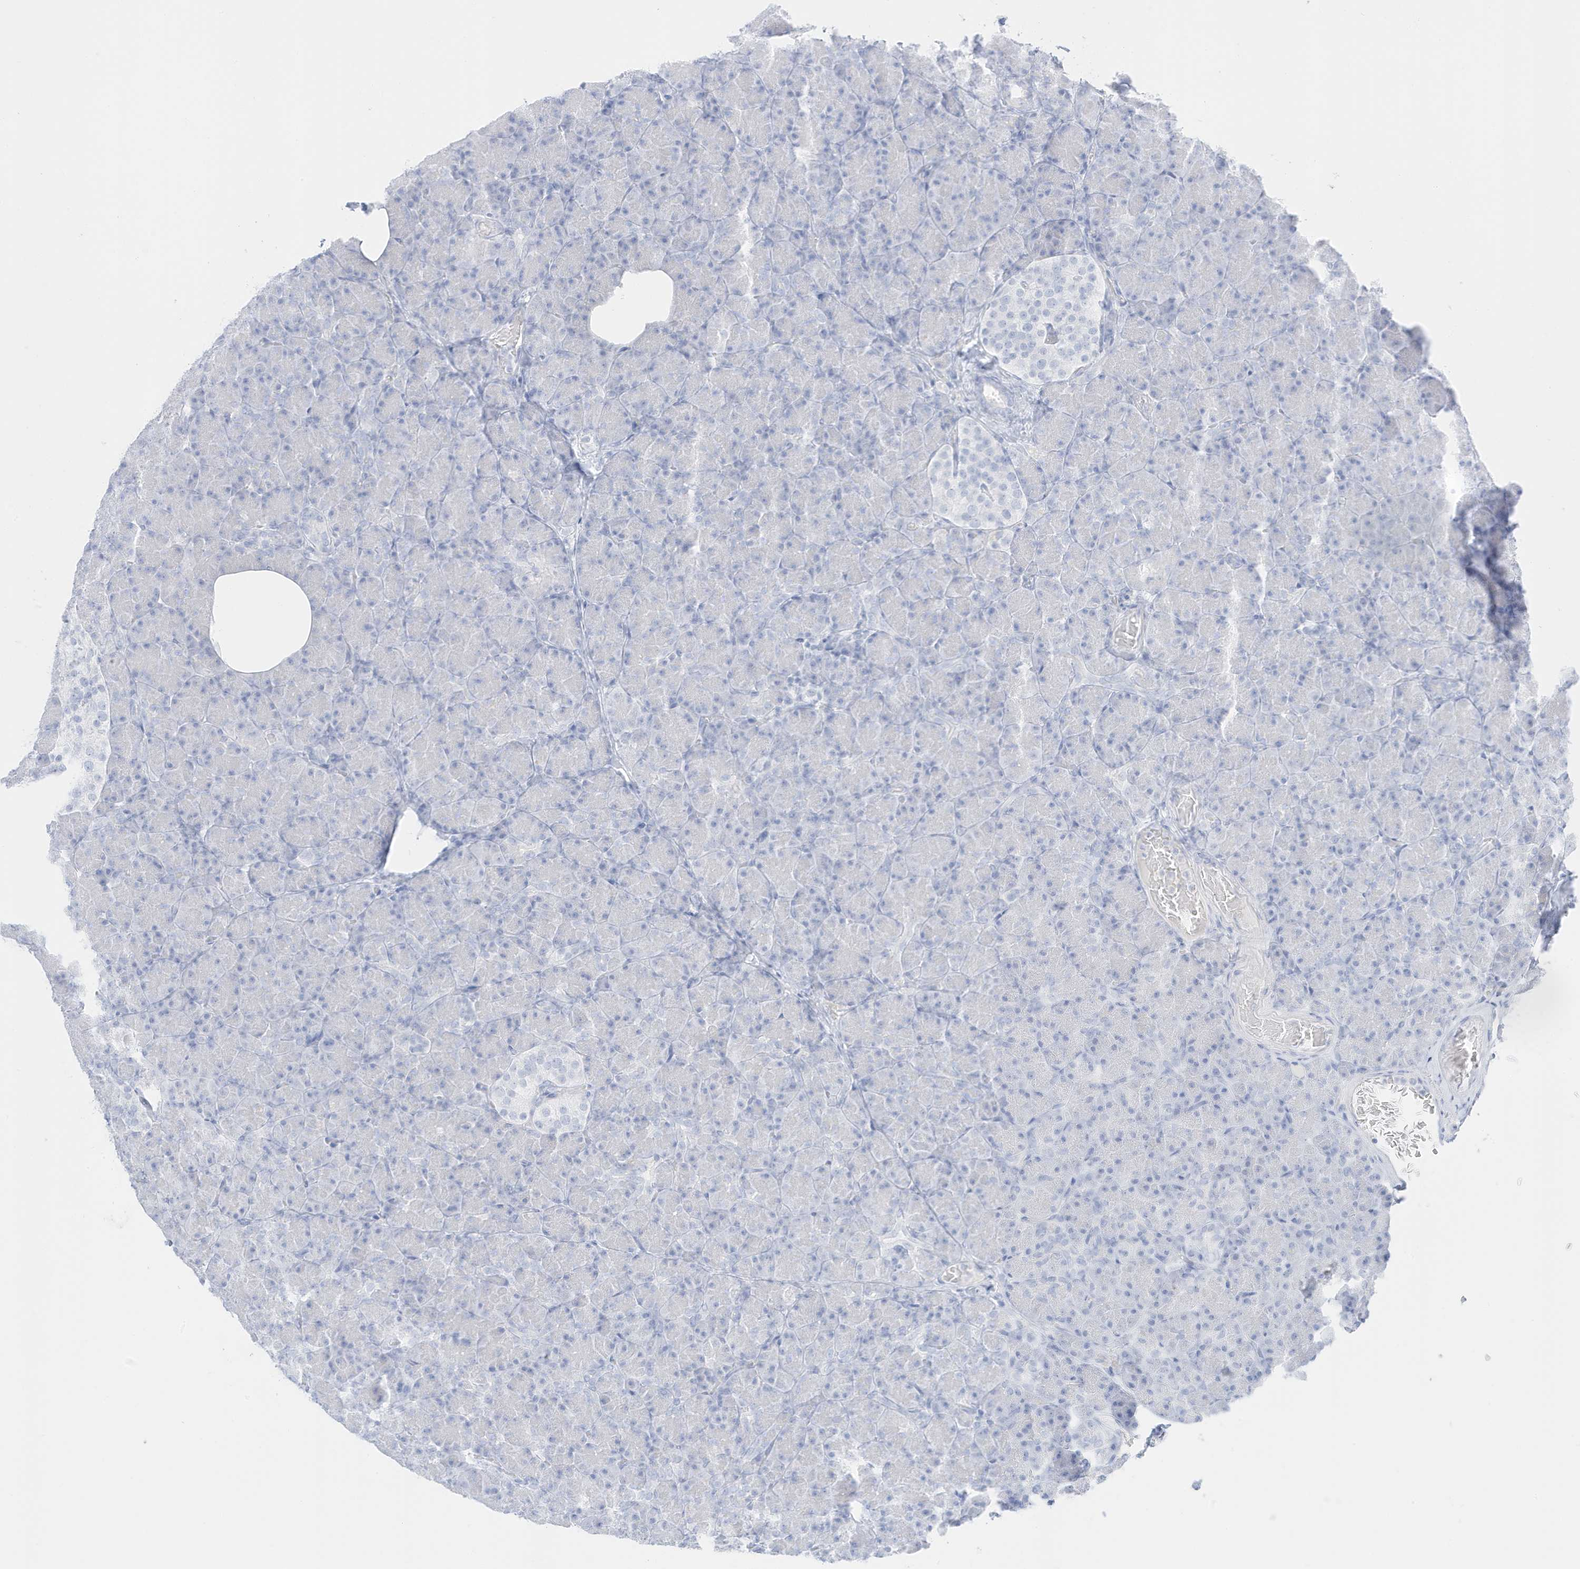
{"staining": {"intensity": "negative", "quantity": "none", "location": "none"}, "tissue": "pancreas", "cell_type": "Exocrine glandular cells", "image_type": "normal", "snomed": [{"axis": "morphology", "description": "Normal tissue, NOS"}, {"axis": "topography", "description": "Pancreas"}], "caption": "A photomicrograph of pancreas stained for a protein demonstrates no brown staining in exocrine glandular cells. (Stains: DAB immunohistochemistry with hematoxylin counter stain, Microscopy: brightfield microscopy at high magnification).", "gene": "SLC22A13", "patient": {"sex": "female", "age": 43}}